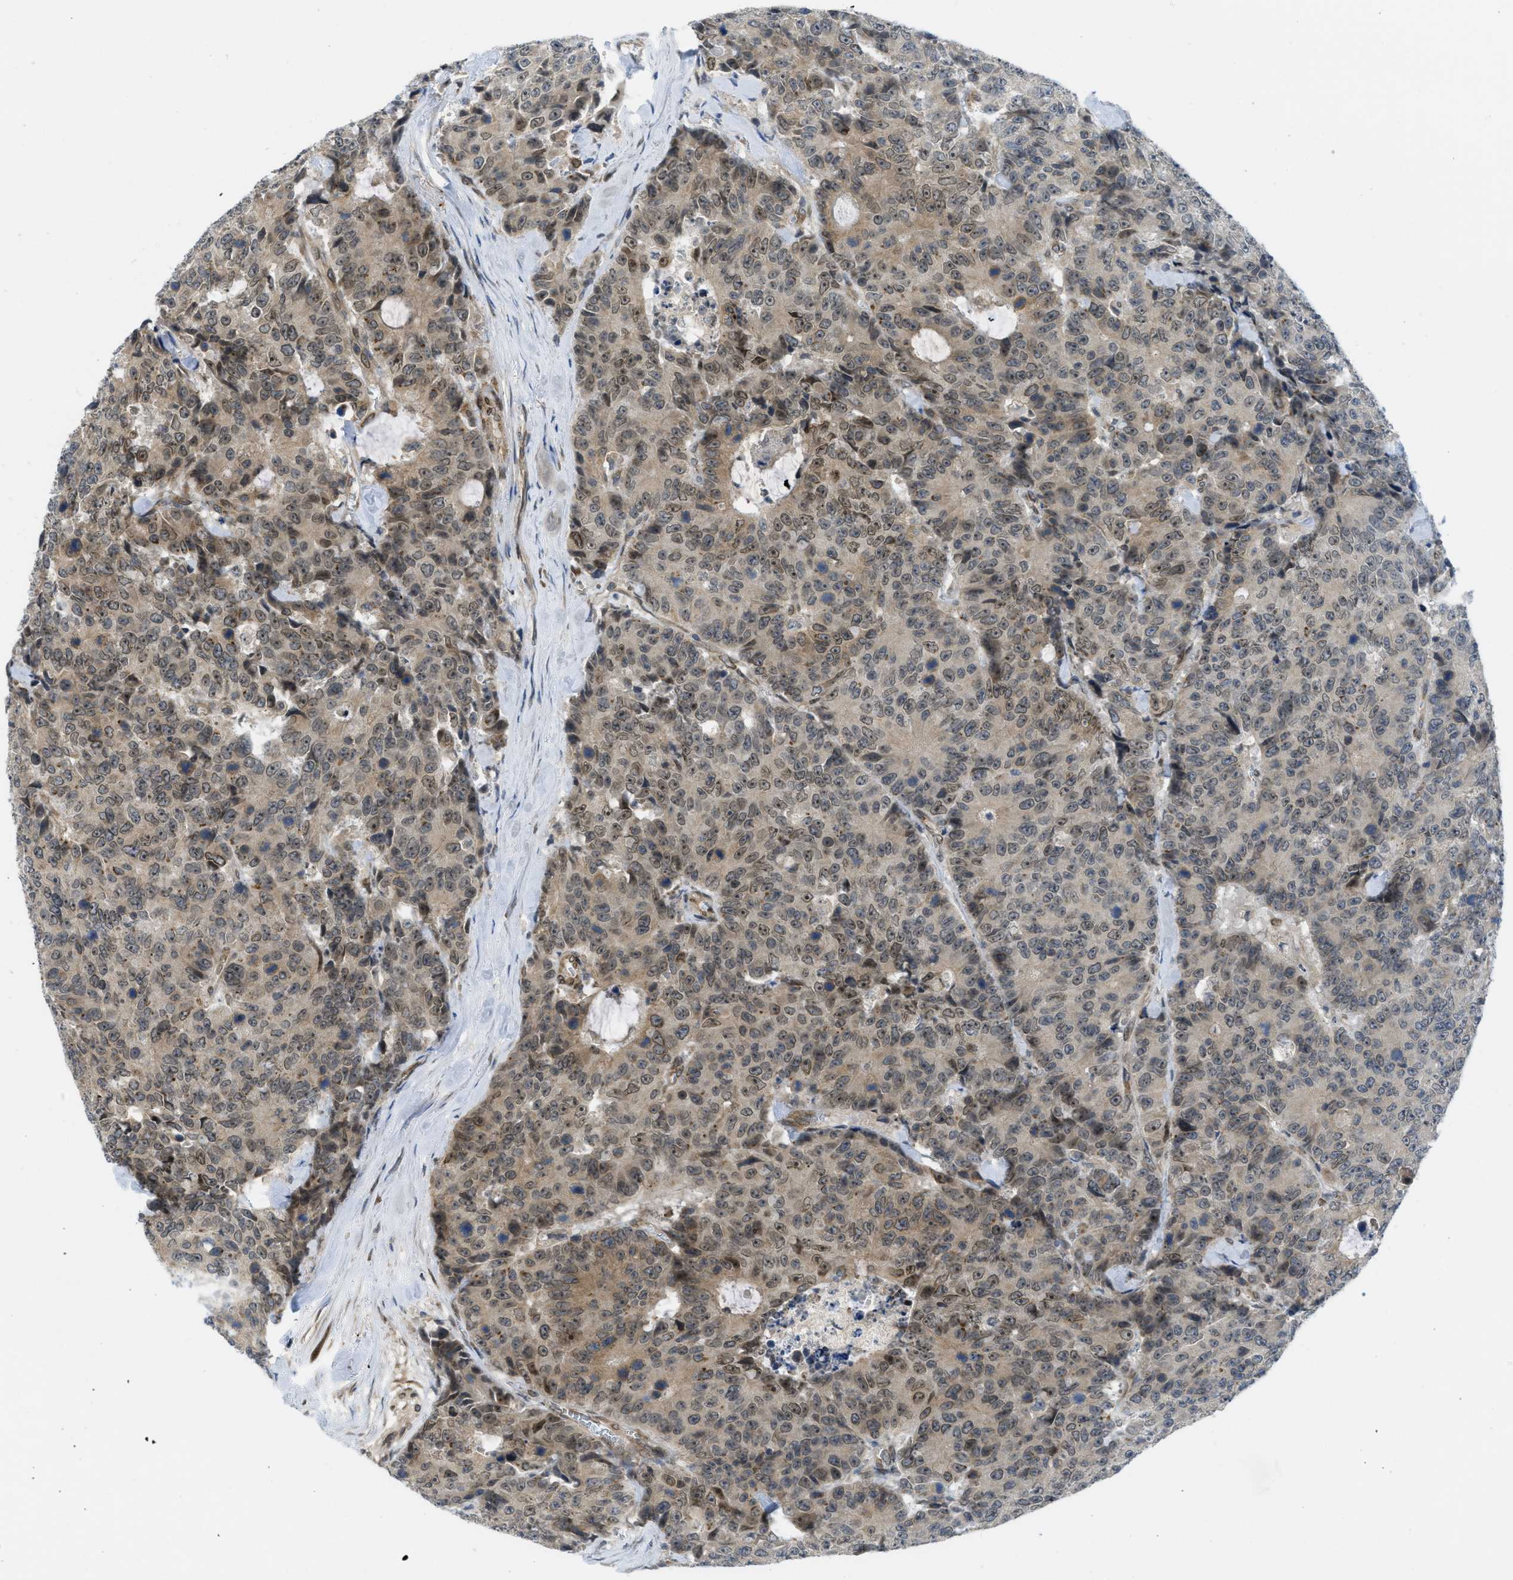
{"staining": {"intensity": "weak", "quantity": "<25%", "location": "cytoplasmic/membranous,nuclear"}, "tissue": "colorectal cancer", "cell_type": "Tumor cells", "image_type": "cancer", "snomed": [{"axis": "morphology", "description": "Adenocarcinoma, NOS"}, {"axis": "topography", "description": "Colon"}], "caption": "Colorectal adenocarcinoma was stained to show a protein in brown. There is no significant positivity in tumor cells. (Brightfield microscopy of DAB (3,3'-diaminobenzidine) IHC at high magnification).", "gene": "EIF2AK3", "patient": {"sex": "female", "age": 86}}